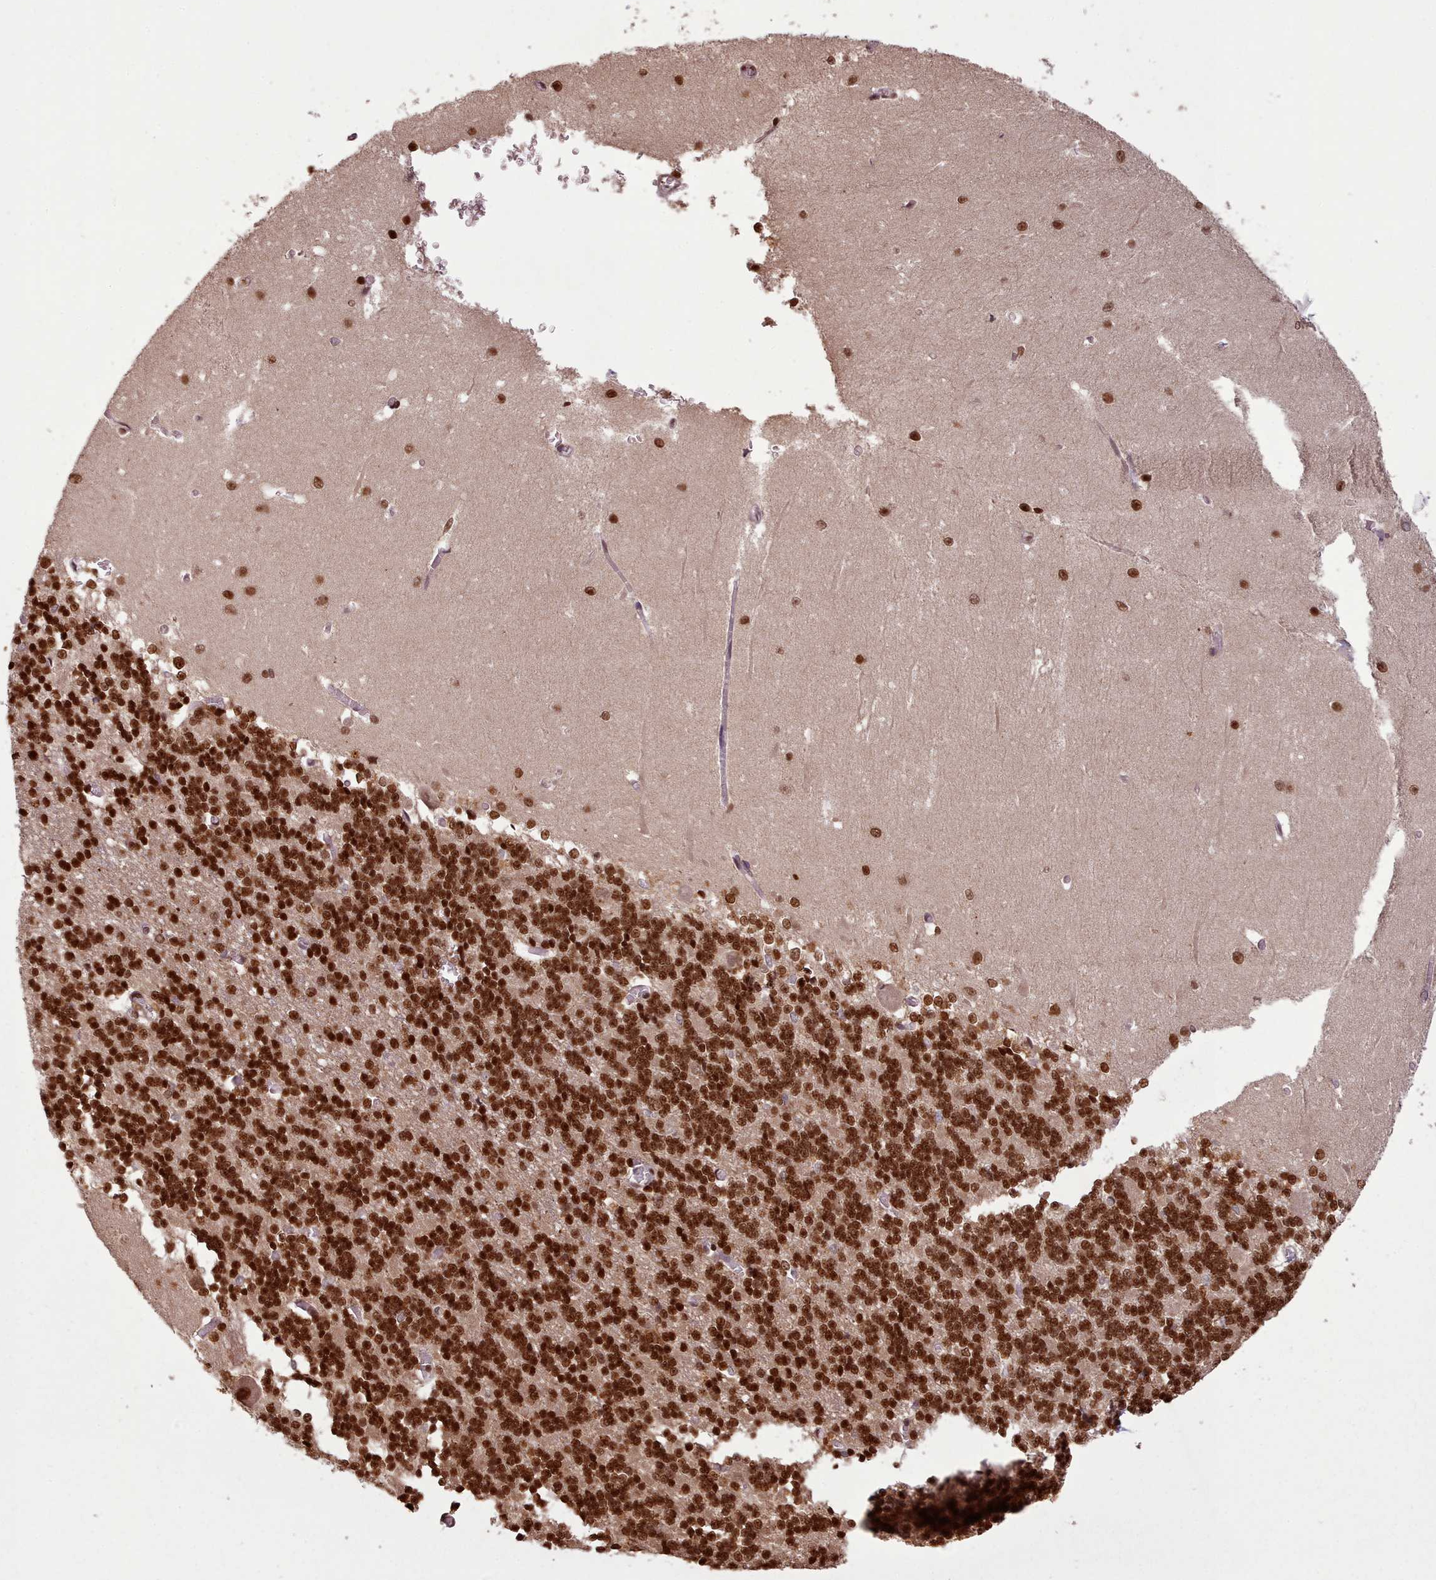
{"staining": {"intensity": "strong", "quantity": ">75%", "location": "nuclear"}, "tissue": "cerebellum", "cell_type": "Cells in granular layer", "image_type": "normal", "snomed": [{"axis": "morphology", "description": "Normal tissue, NOS"}, {"axis": "topography", "description": "Cerebellum"}], "caption": "Strong nuclear positivity is appreciated in approximately >75% of cells in granular layer in benign cerebellum. (DAB IHC, brown staining for protein, blue staining for nuclei).", "gene": "RPS27A", "patient": {"sex": "male", "age": 37}}